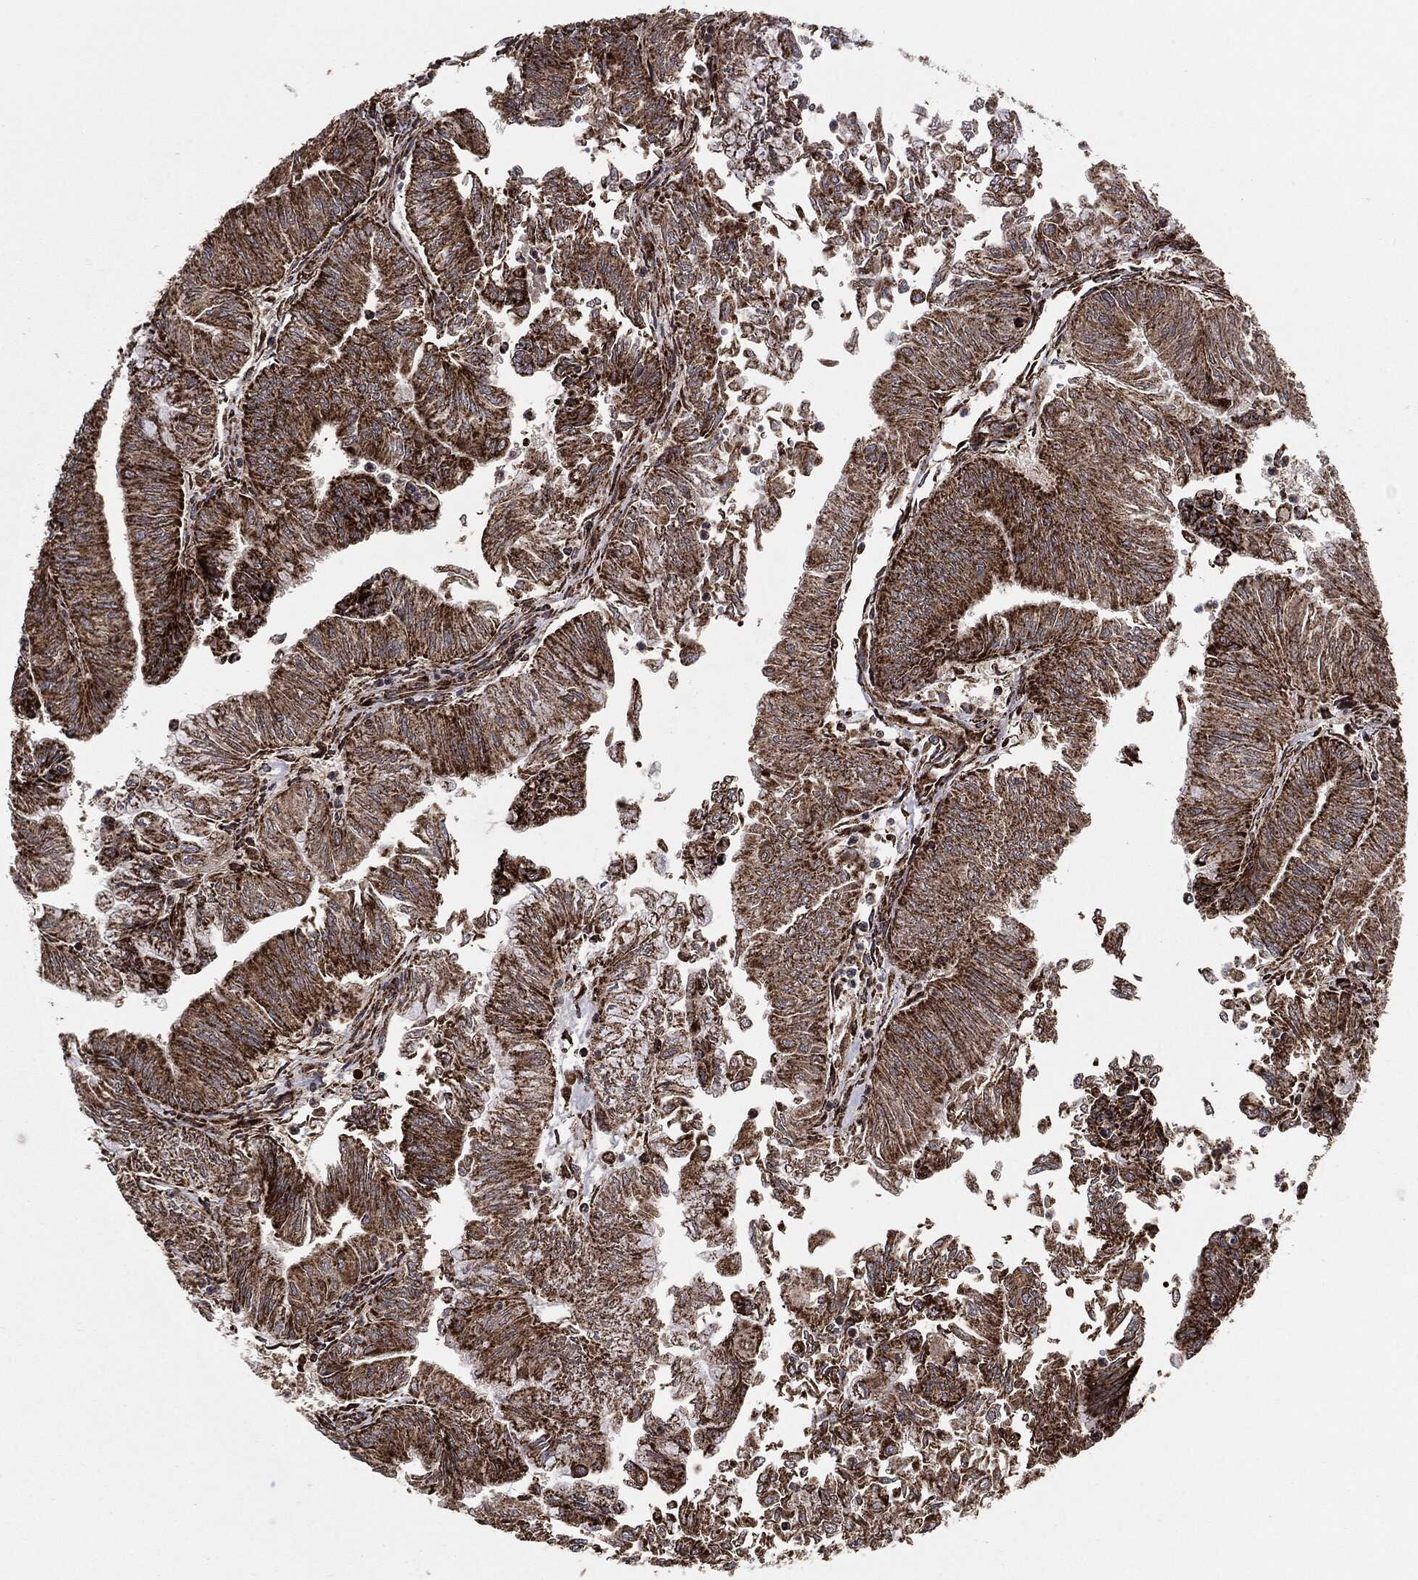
{"staining": {"intensity": "strong", "quantity": ">75%", "location": "cytoplasmic/membranous"}, "tissue": "endometrial cancer", "cell_type": "Tumor cells", "image_type": "cancer", "snomed": [{"axis": "morphology", "description": "Adenocarcinoma, NOS"}, {"axis": "topography", "description": "Endometrium"}], "caption": "Endometrial adenocarcinoma stained for a protein displays strong cytoplasmic/membranous positivity in tumor cells.", "gene": "MAP2K1", "patient": {"sex": "female", "age": 59}}